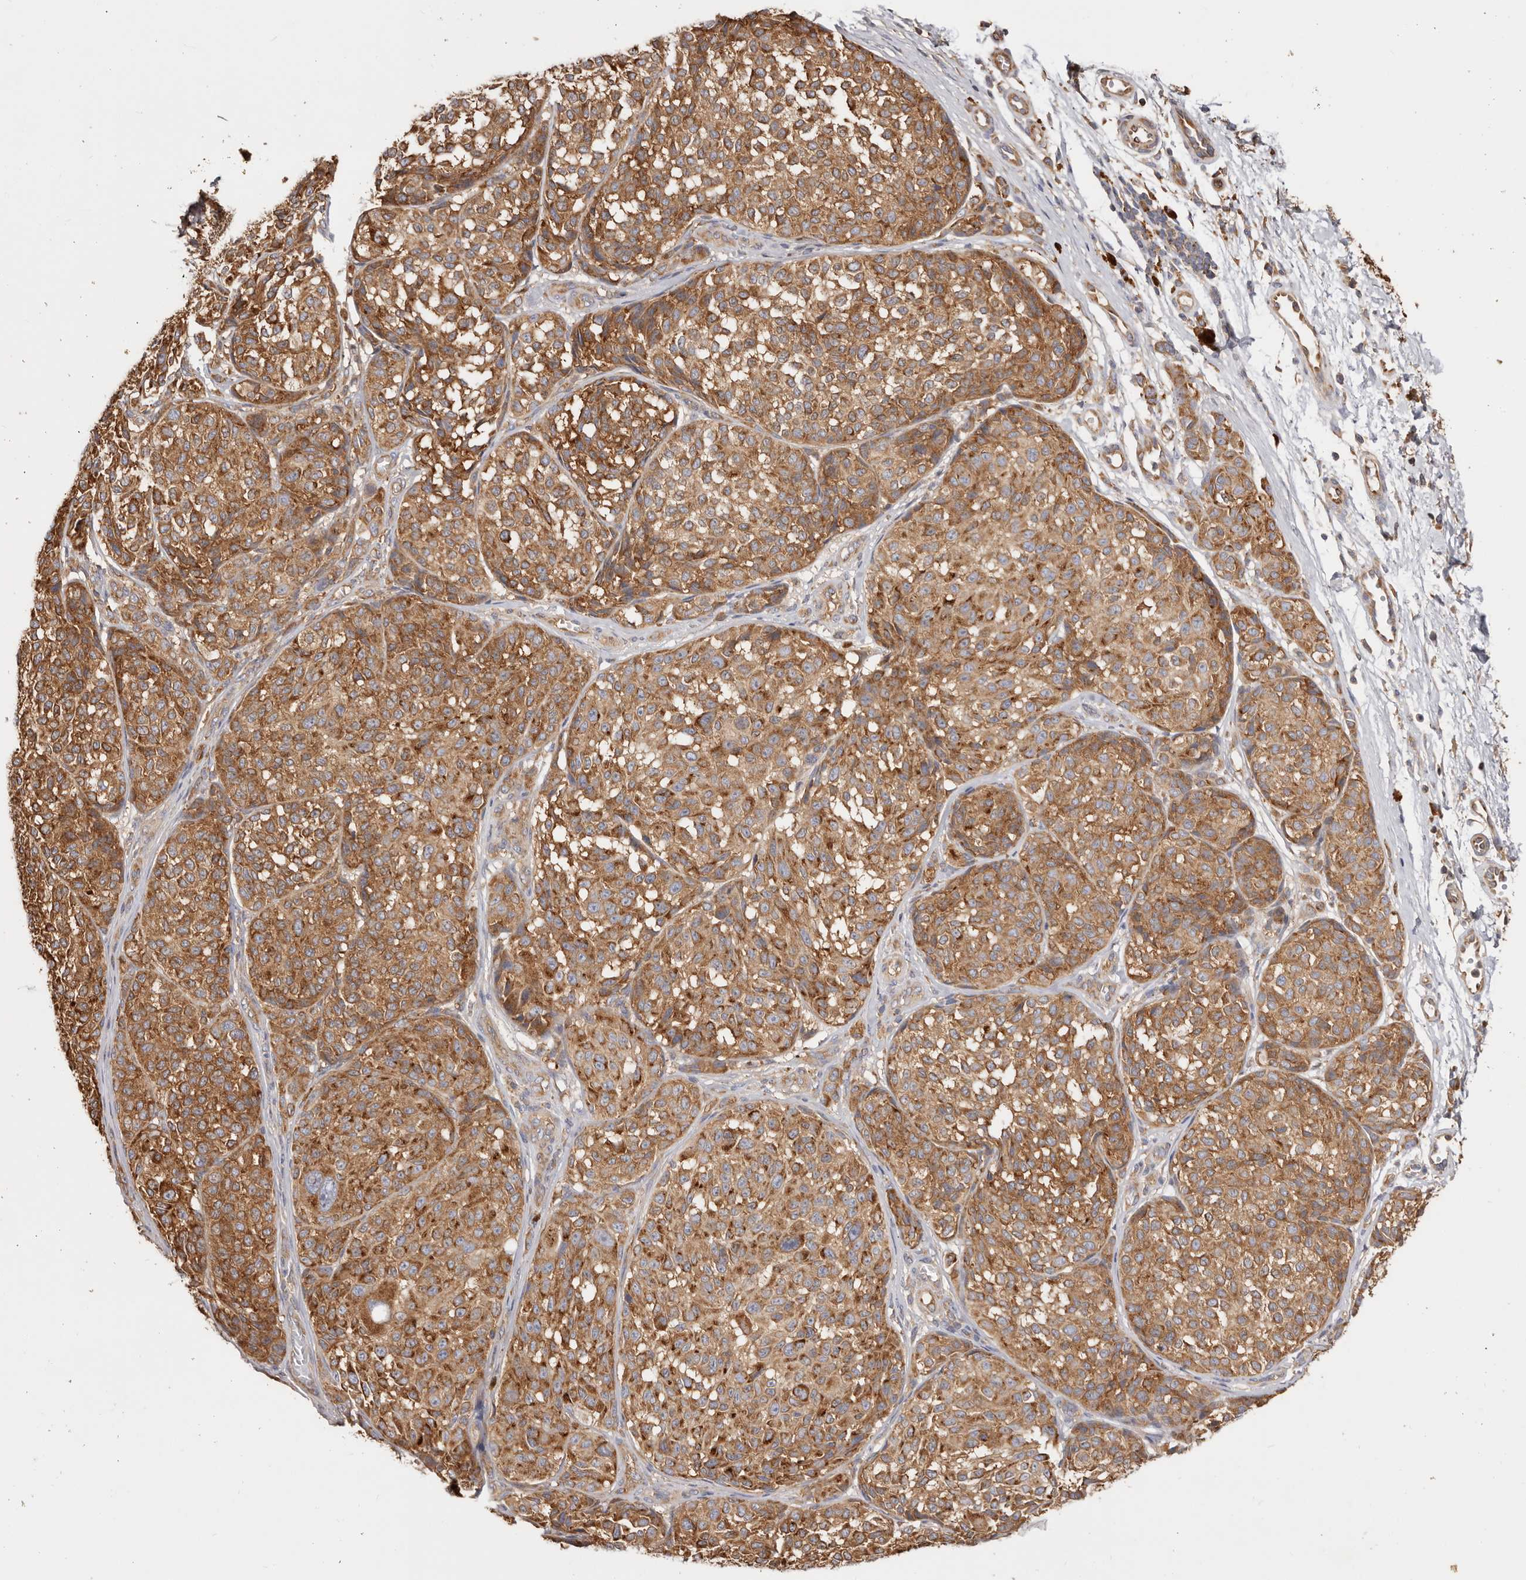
{"staining": {"intensity": "strong", "quantity": ">75%", "location": "cytoplasmic/membranous"}, "tissue": "melanoma", "cell_type": "Tumor cells", "image_type": "cancer", "snomed": [{"axis": "morphology", "description": "Malignant melanoma, NOS"}, {"axis": "topography", "description": "Skin"}], "caption": "Melanoma stained for a protein (brown) reveals strong cytoplasmic/membranous positive expression in approximately >75% of tumor cells.", "gene": "EPRS1", "patient": {"sex": "male", "age": 83}}